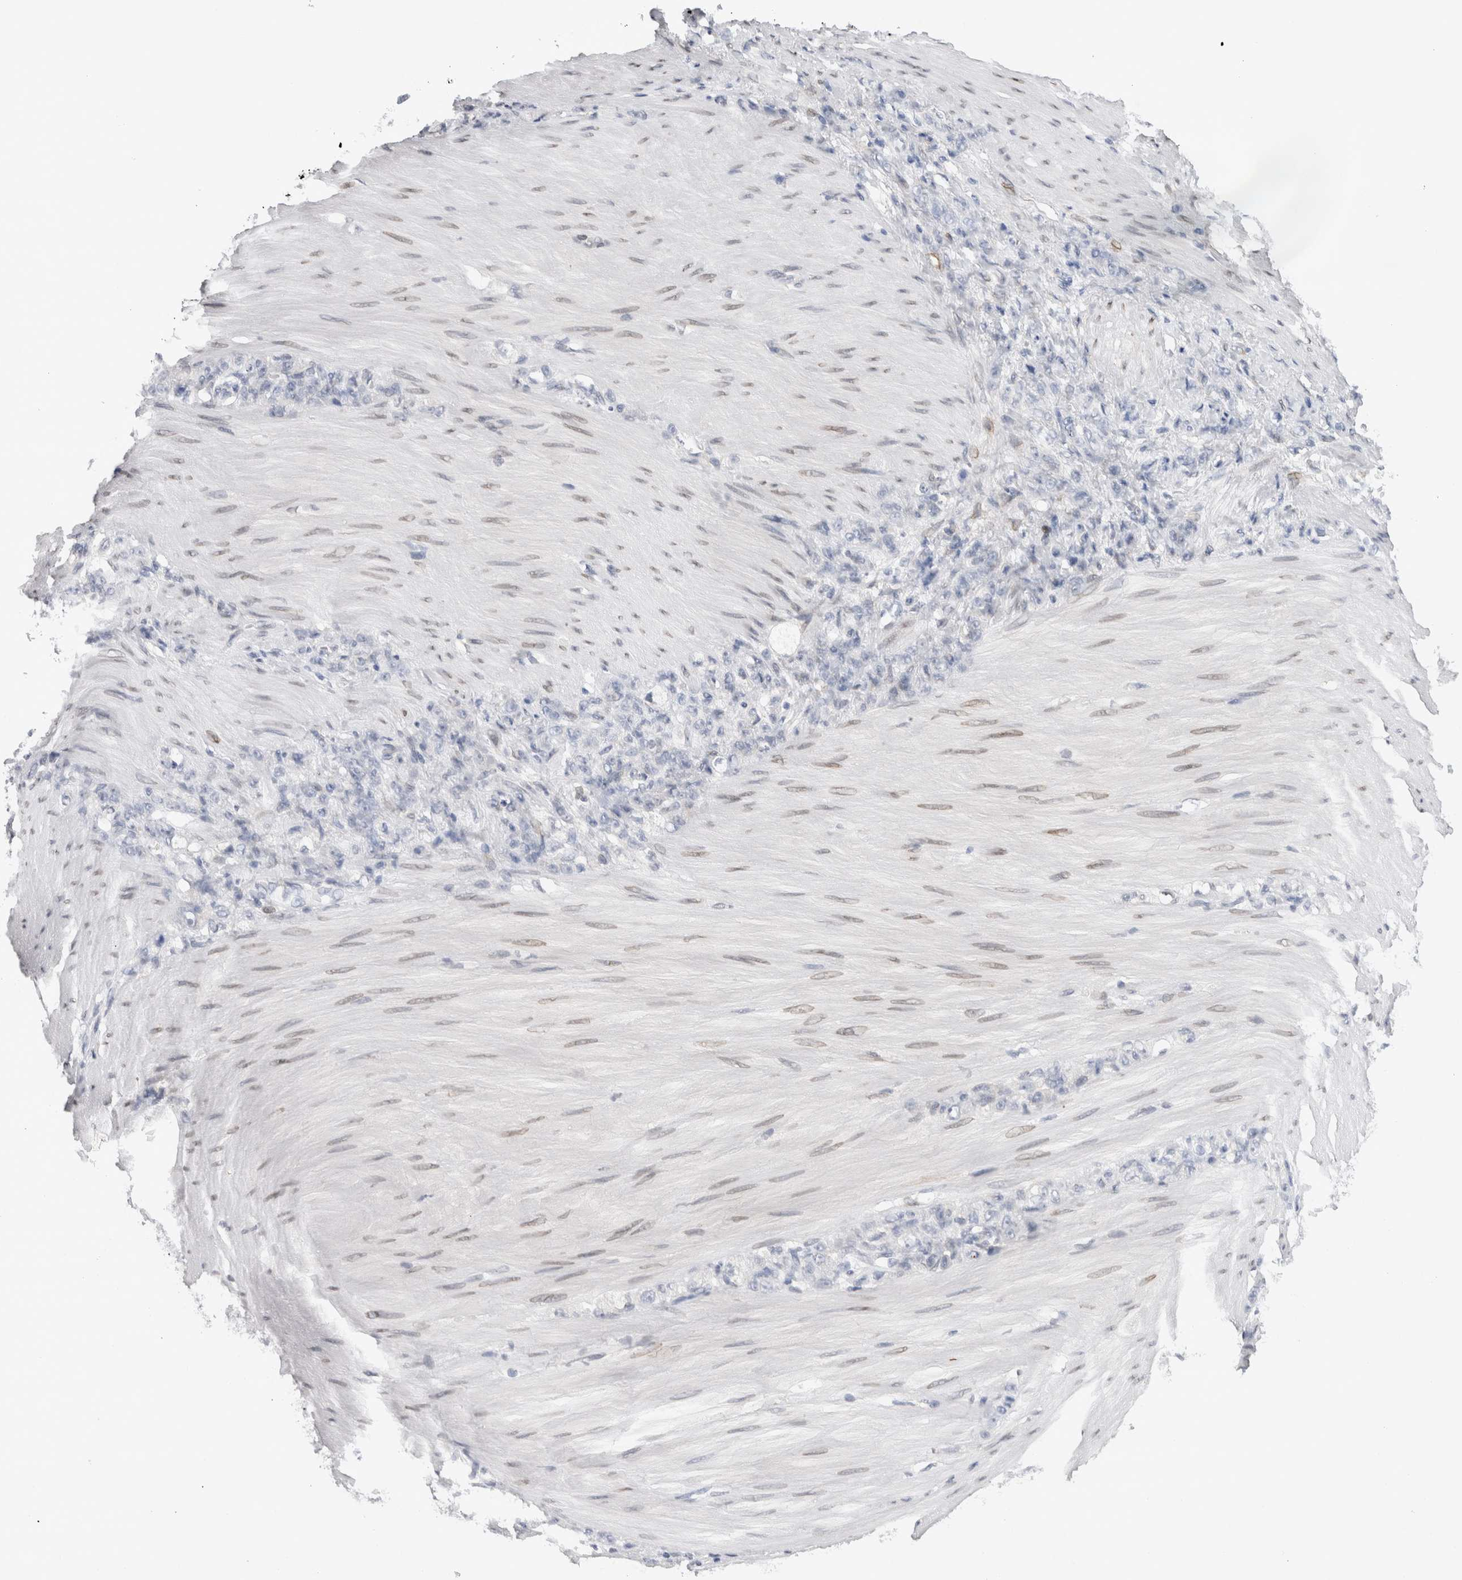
{"staining": {"intensity": "negative", "quantity": "none", "location": "none"}, "tissue": "stomach cancer", "cell_type": "Tumor cells", "image_type": "cancer", "snomed": [{"axis": "morphology", "description": "Normal tissue, NOS"}, {"axis": "morphology", "description": "Adenocarcinoma, NOS"}, {"axis": "topography", "description": "Stomach"}], "caption": "Immunohistochemistry (IHC) photomicrograph of neoplastic tissue: human adenocarcinoma (stomach) stained with DAB exhibits no significant protein positivity in tumor cells.", "gene": "VCPIP1", "patient": {"sex": "male", "age": 82}}